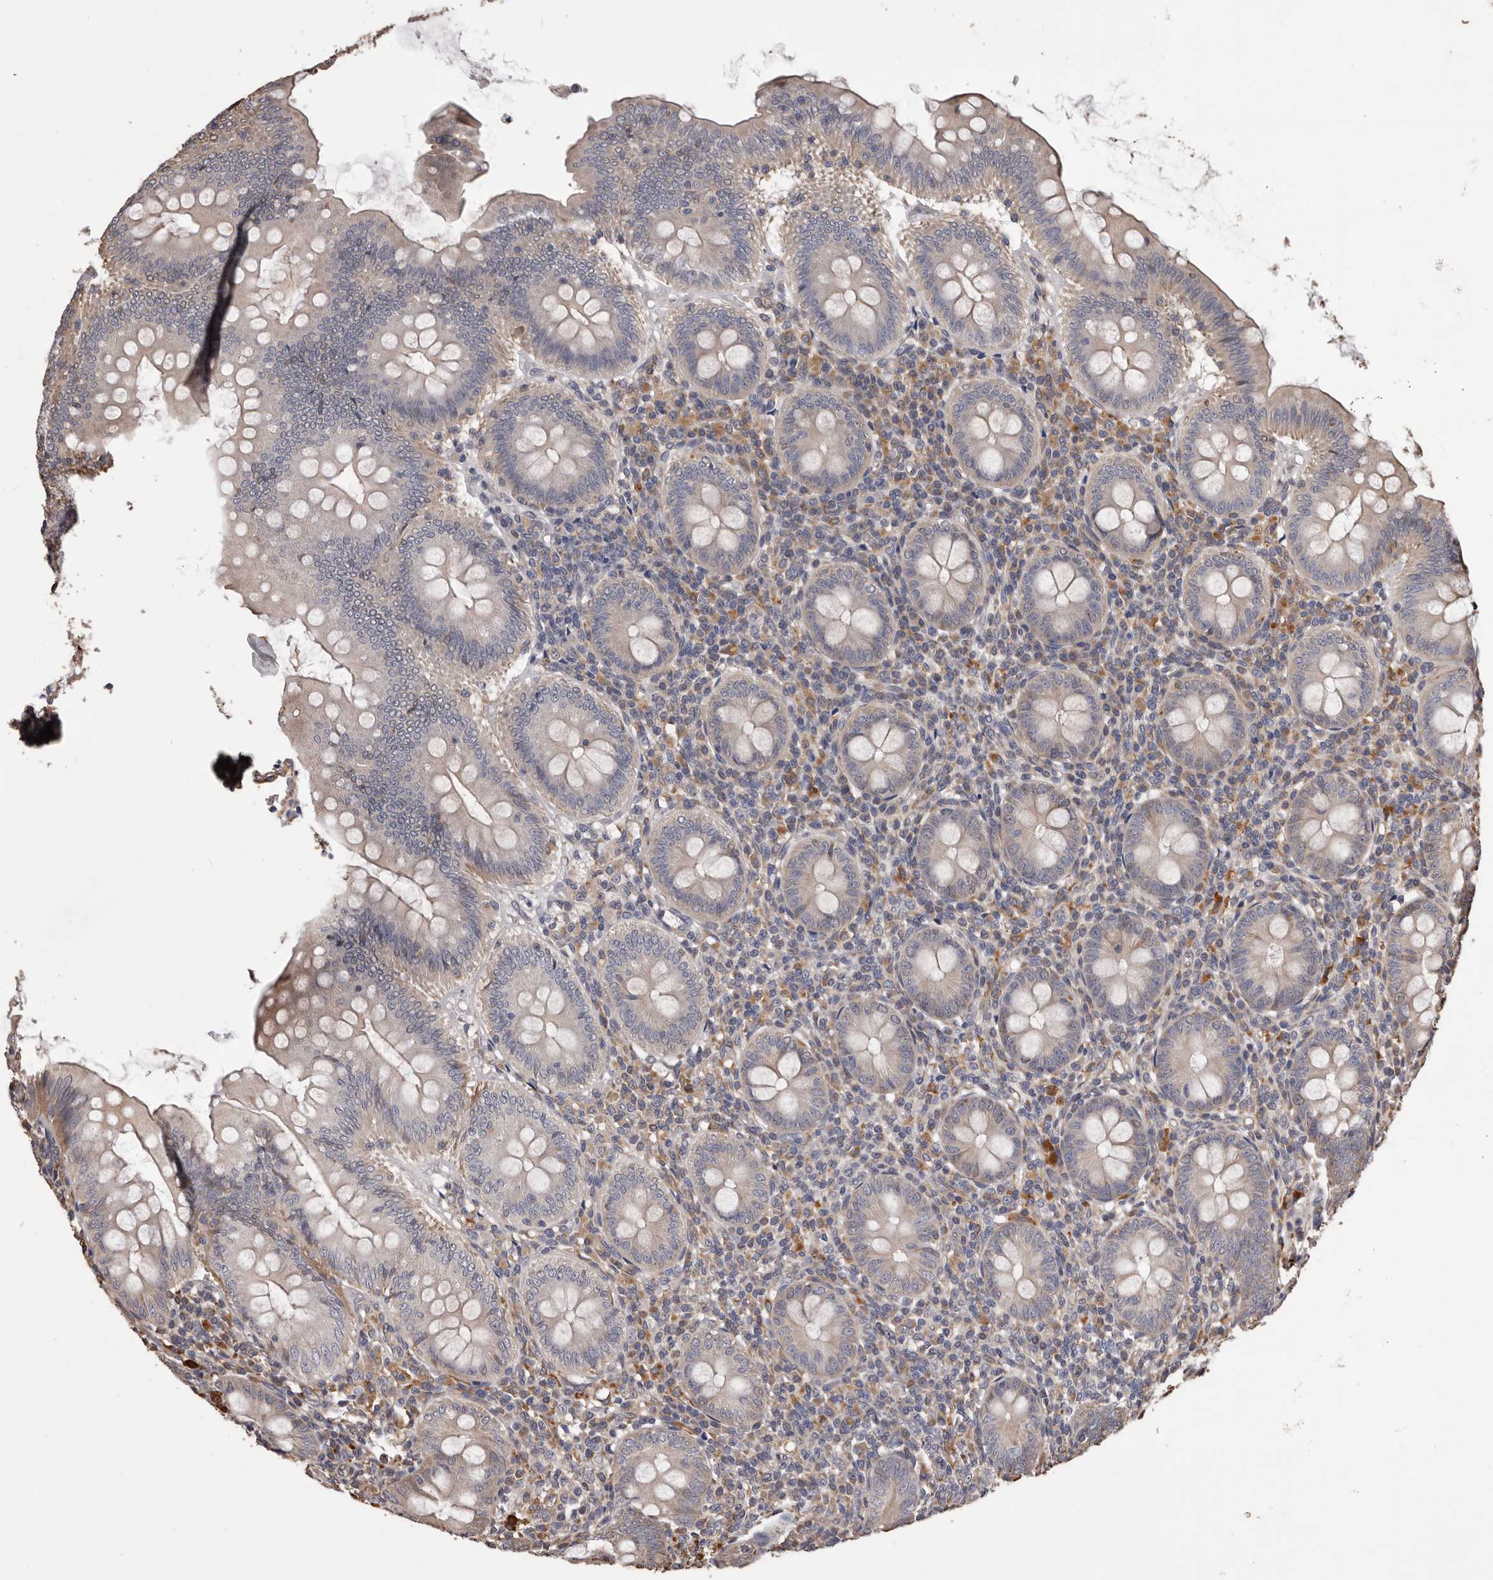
{"staining": {"intensity": "moderate", "quantity": "<25%", "location": "cytoplasmic/membranous"}, "tissue": "appendix", "cell_type": "Glandular cells", "image_type": "normal", "snomed": [{"axis": "morphology", "description": "Normal tissue, NOS"}, {"axis": "topography", "description": "Appendix"}], "caption": "Brown immunohistochemical staining in unremarkable appendix demonstrates moderate cytoplasmic/membranous staining in about <25% of glandular cells. (Stains: DAB in brown, nuclei in blue, Microscopy: brightfield microscopy at high magnification).", "gene": "CEP104", "patient": {"sex": "male", "age": 14}}